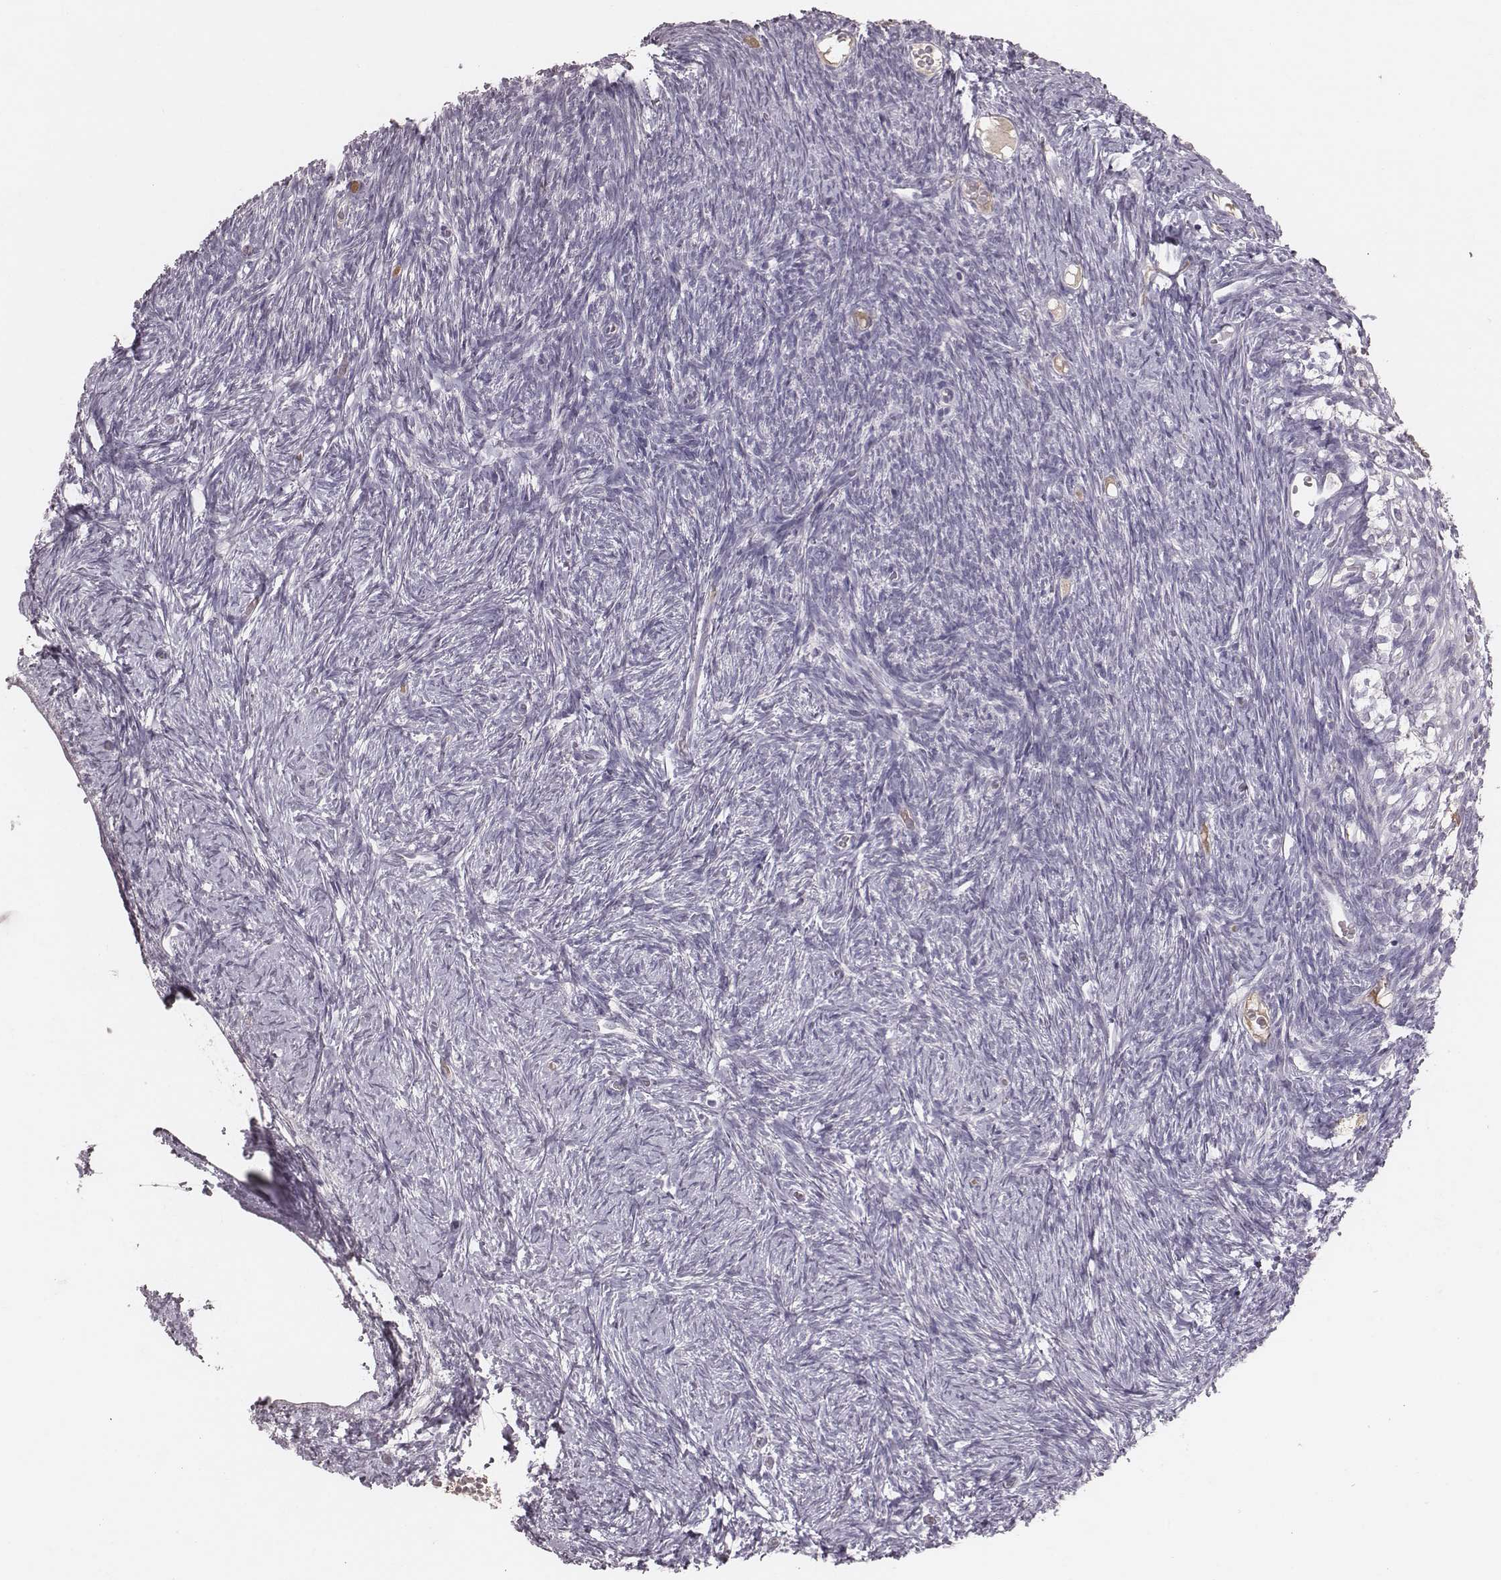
{"staining": {"intensity": "negative", "quantity": "none", "location": "none"}, "tissue": "ovary", "cell_type": "Follicle cells", "image_type": "normal", "snomed": [{"axis": "morphology", "description": "Normal tissue, NOS"}, {"axis": "topography", "description": "Ovary"}], "caption": "Follicle cells show no significant staining in unremarkable ovary. Brightfield microscopy of immunohistochemistry (IHC) stained with DAB (brown) and hematoxylin (blue), captured at high magnification.", "gene": "CFTR", "patient": {"sex": "female", "age": 39}}